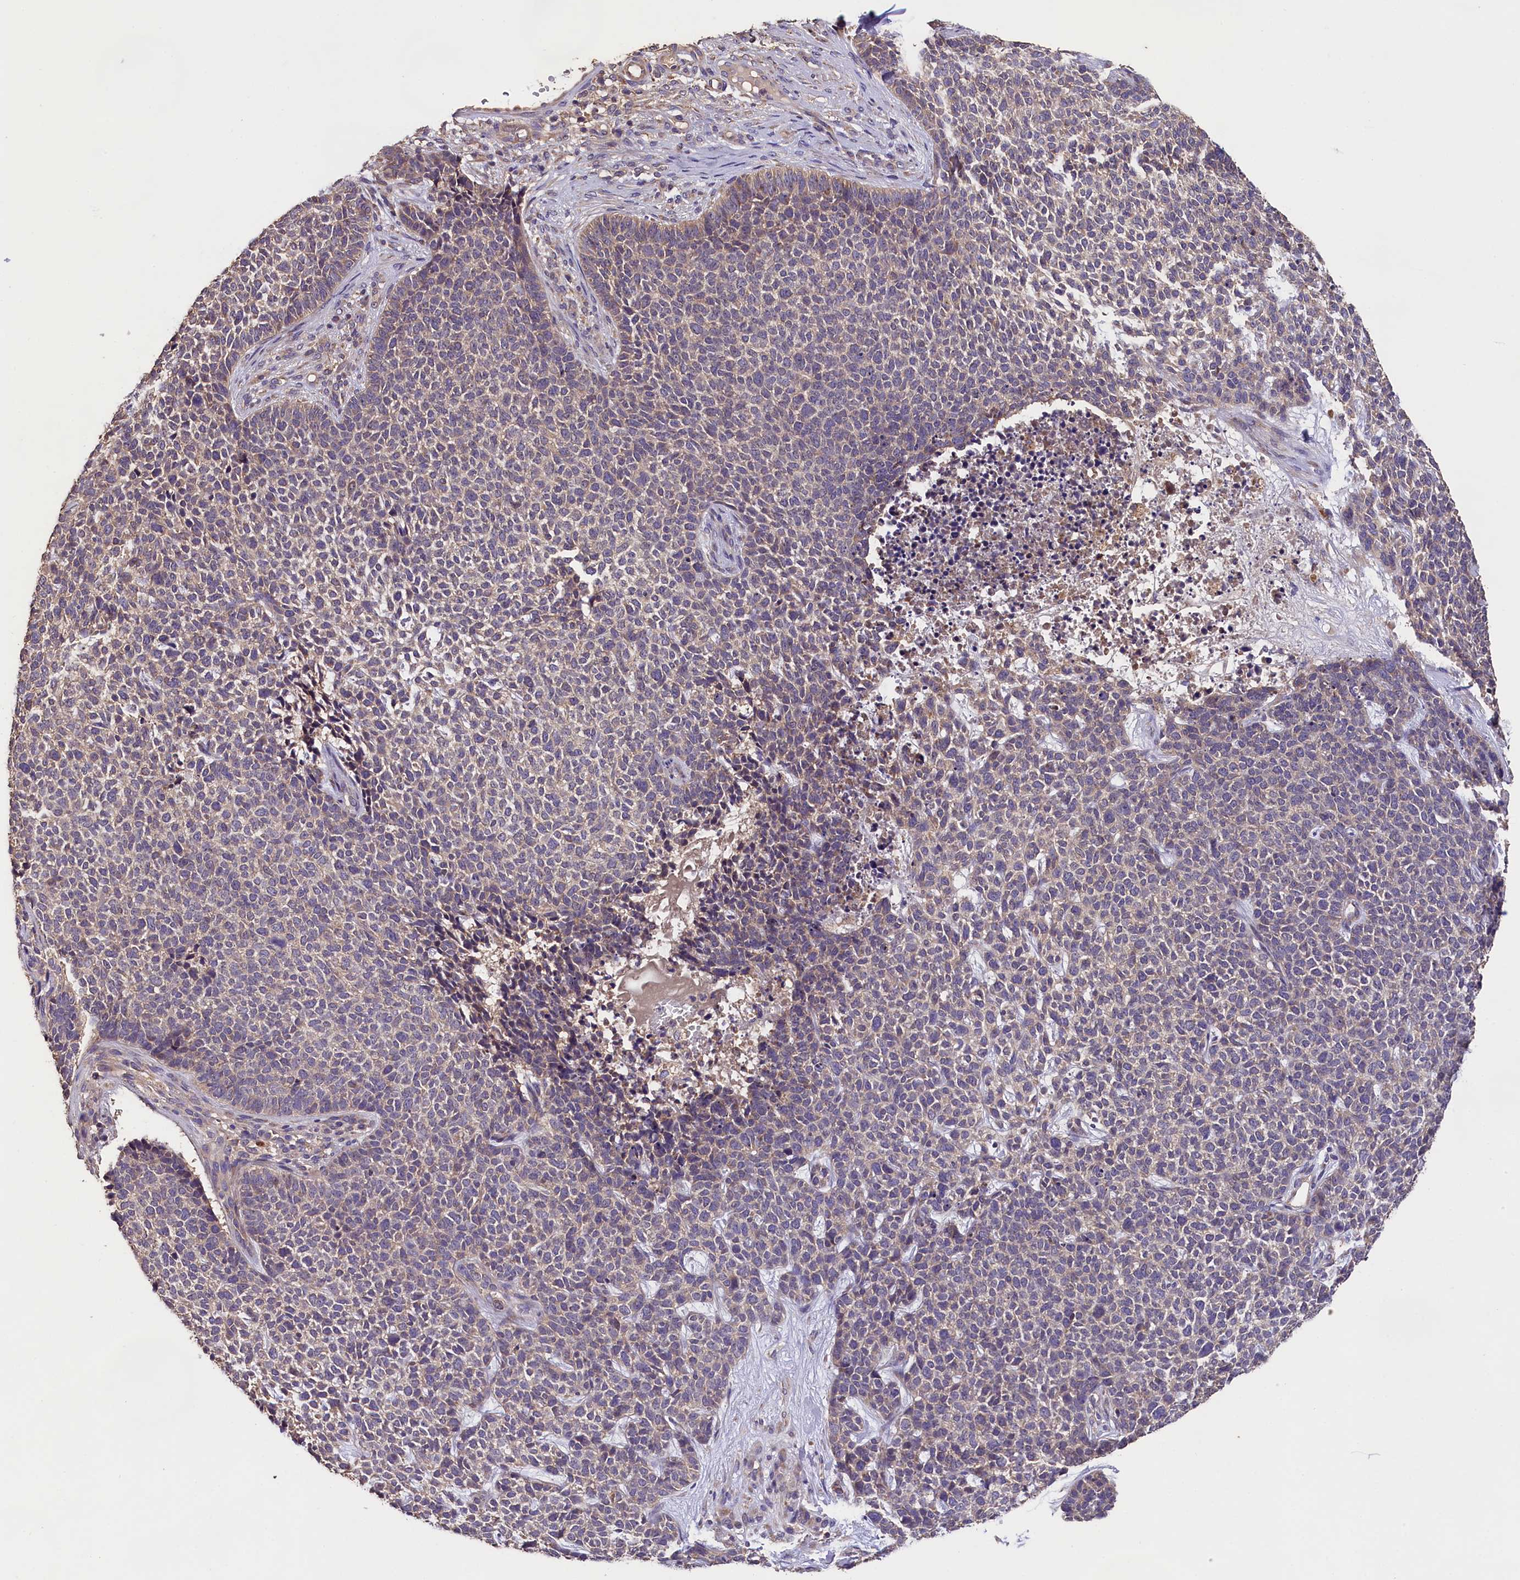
{"staining": {"intensity": "negative", "quantity": "none", "location": "none"}, "tissue": "skin cancer", "cell_type": "Tumor cells", "image_type": "cancer", "snomed": [{"axis": "morphology", "description": "Basal cell carcinoma"}, {"axis": "topography", "description": "Skin"}], "caption": "There is no significant expression in tumor cells of basal cell carcinoma (skin). Nuclei are stained in blue.", "gene": "ENKD1", "patient": {"sex": "female", "age": 84}}